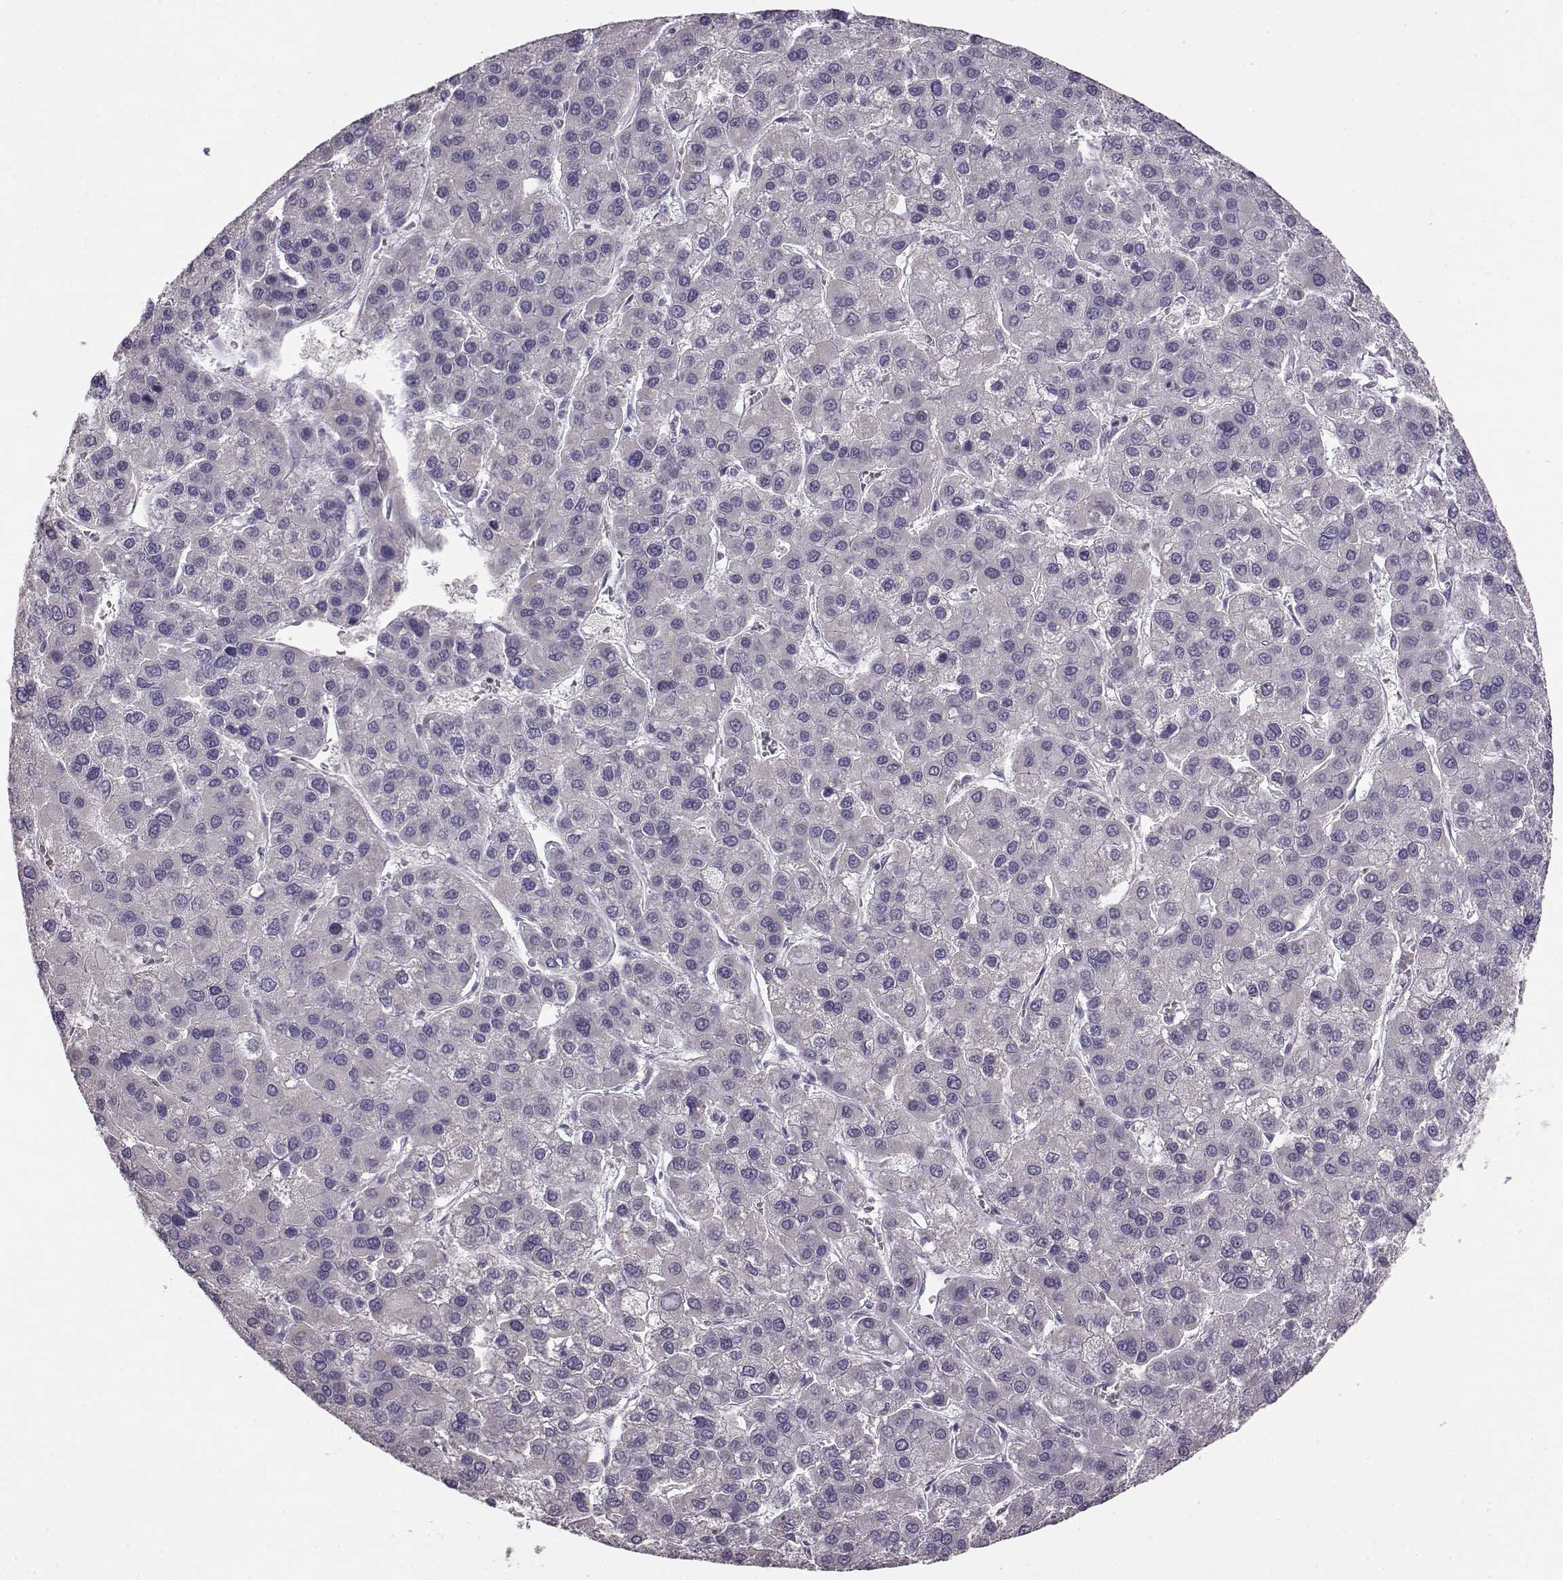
{"staining": {"intensity": "negative", "quantity": "none", "location": "none"}, "tissue": "liver cancer", "cell_type": "Tumor cells", "image_type": "cancer", "snomed": [{"axis": "morphology", "description": "Carcinoma, Hepatocellular, NOS"}, {"axis": "topography", "description": "Liver"}], "caption": "An image of human liver hepatocellular carcinoma is negative for staining in tumor cells.", "gene": "BFSP2", "patient": {"sex": "female", "age": 41}}